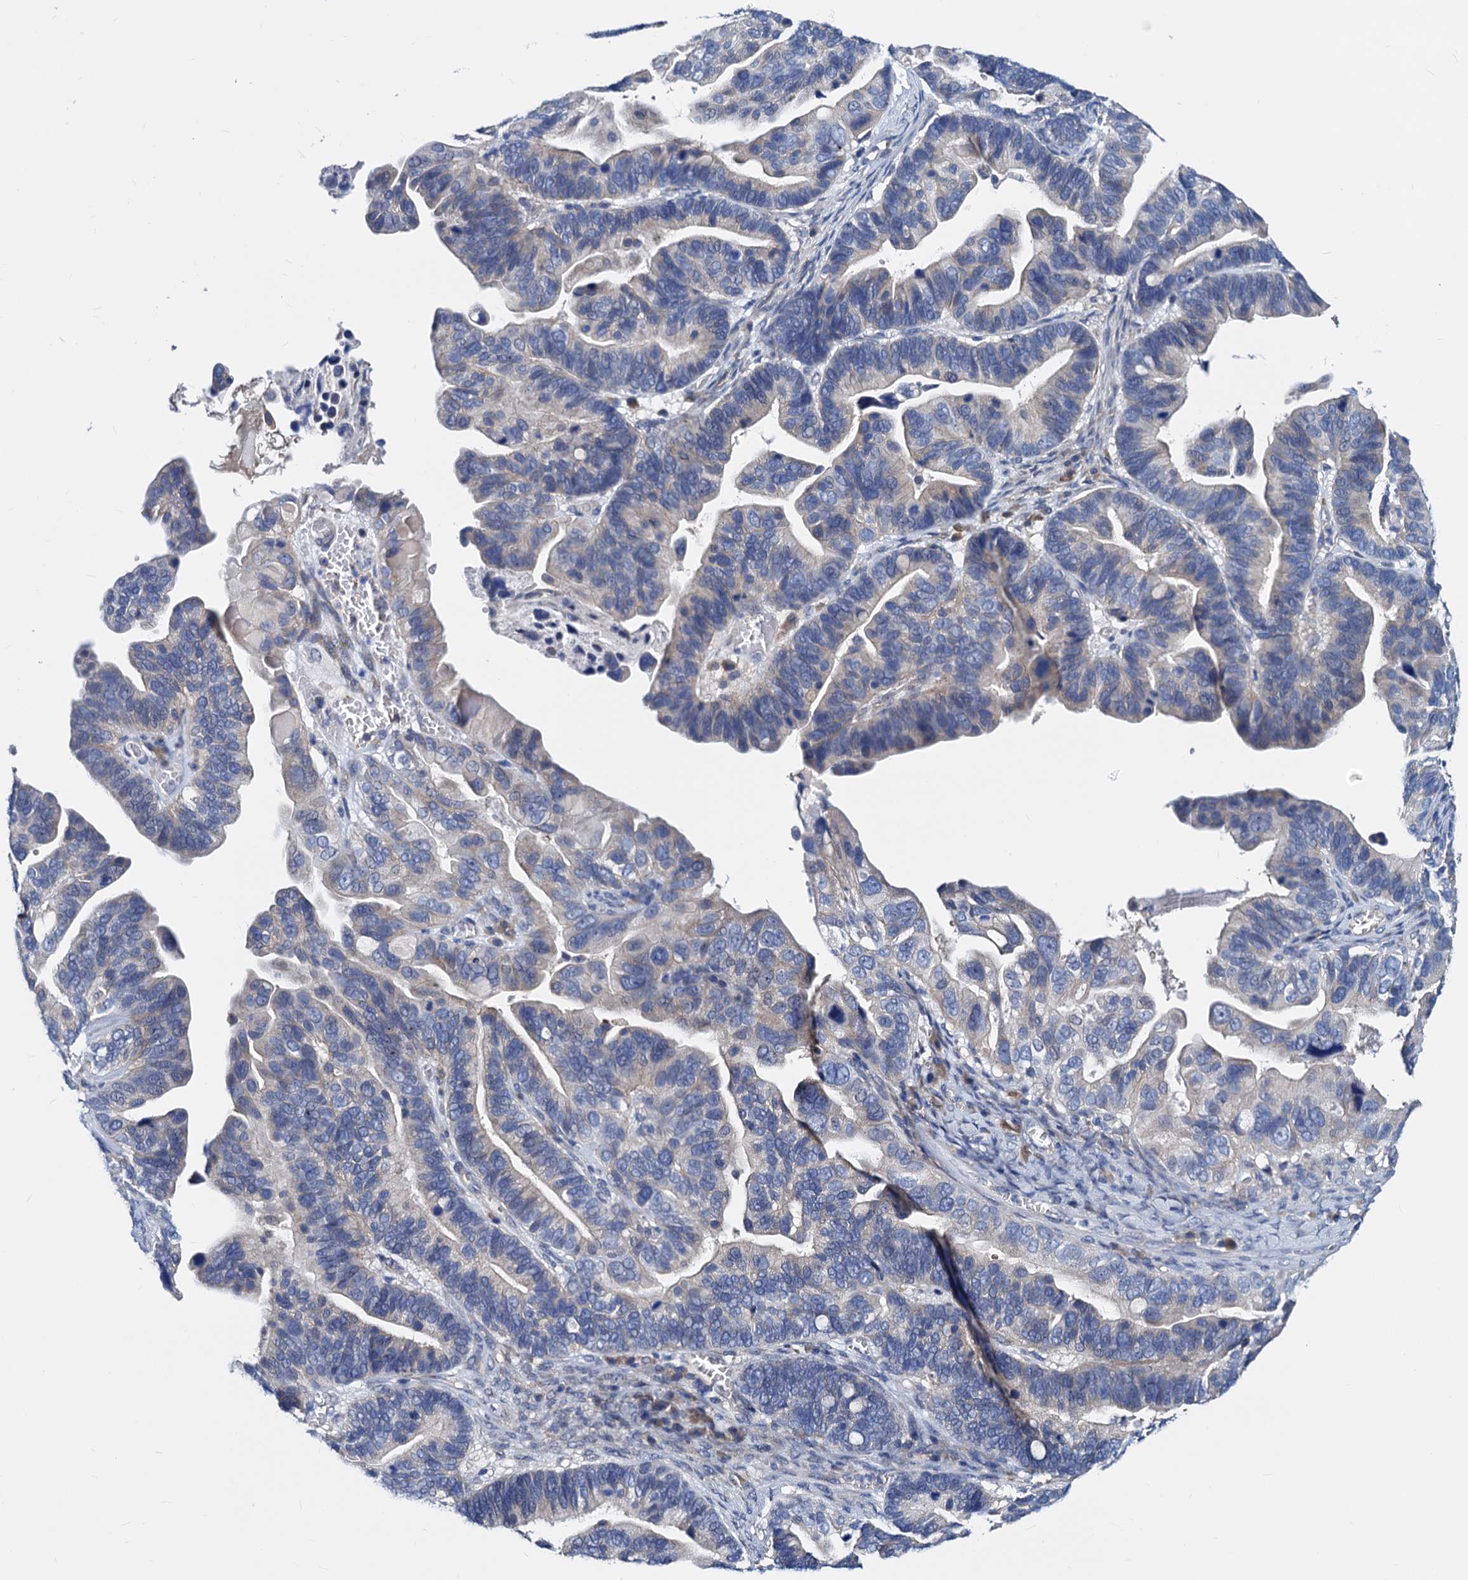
{"staining": {"intensity": "weak", "quantity": "<25%", "location": "cytoplasmic/membranous"}, "tissue": "ovarian cancer", "cell_type": "Tumor cells", "image_type": "cancer", "snomed": [{"axis": "morphology", "description": "Cystadenocarcinoma, serous, NOS"}, {"axis": "topography", "description": "Ovary"}], "caption": "DAB immunohistochemical staining of ovarian cancer reveals no significant staining in tumor cells.", "gene": "GCOM1", "patient": {"sex": "female", "age": 56}}